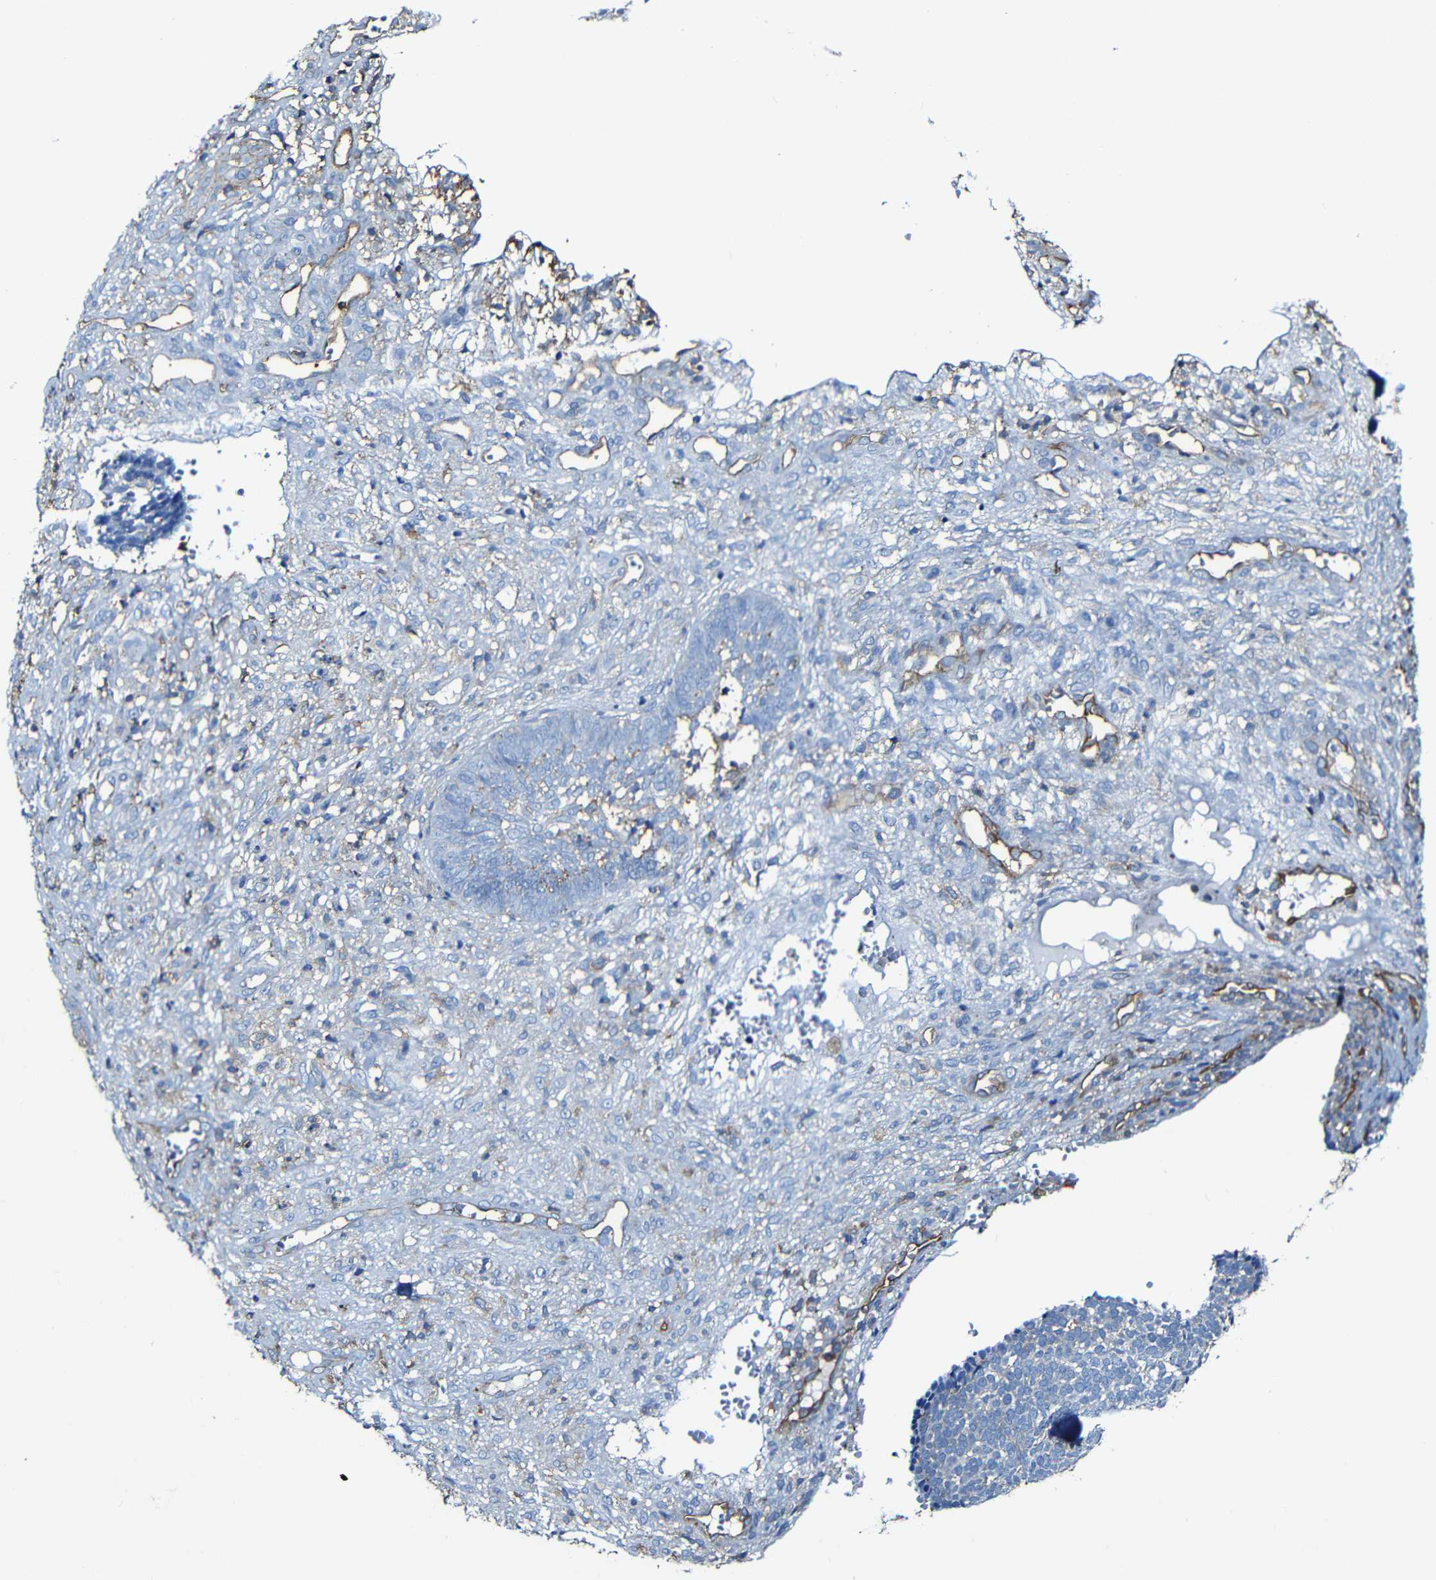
{"staining": {"intensity": "negative", "quantity": "none", "location": "none"}, "tissue": "skin cancer", "cell_type": "Tumor cells", "image_type": "cancer", "snomed": [{"axis": "morphology", "description": "Basal cell carcinoma"}, {"axis": "topography", "description": "Skin"}], "caption": "Basal cell carcinoma (skin) was stained to show a protein in brown. There is no significant staining in tumor cells. (Brightfield microscopy of DAB immunohistochemistry (IHC) at high magnification).", "gene": "MSN", "patient": {"sex": "male", "age": 84}}